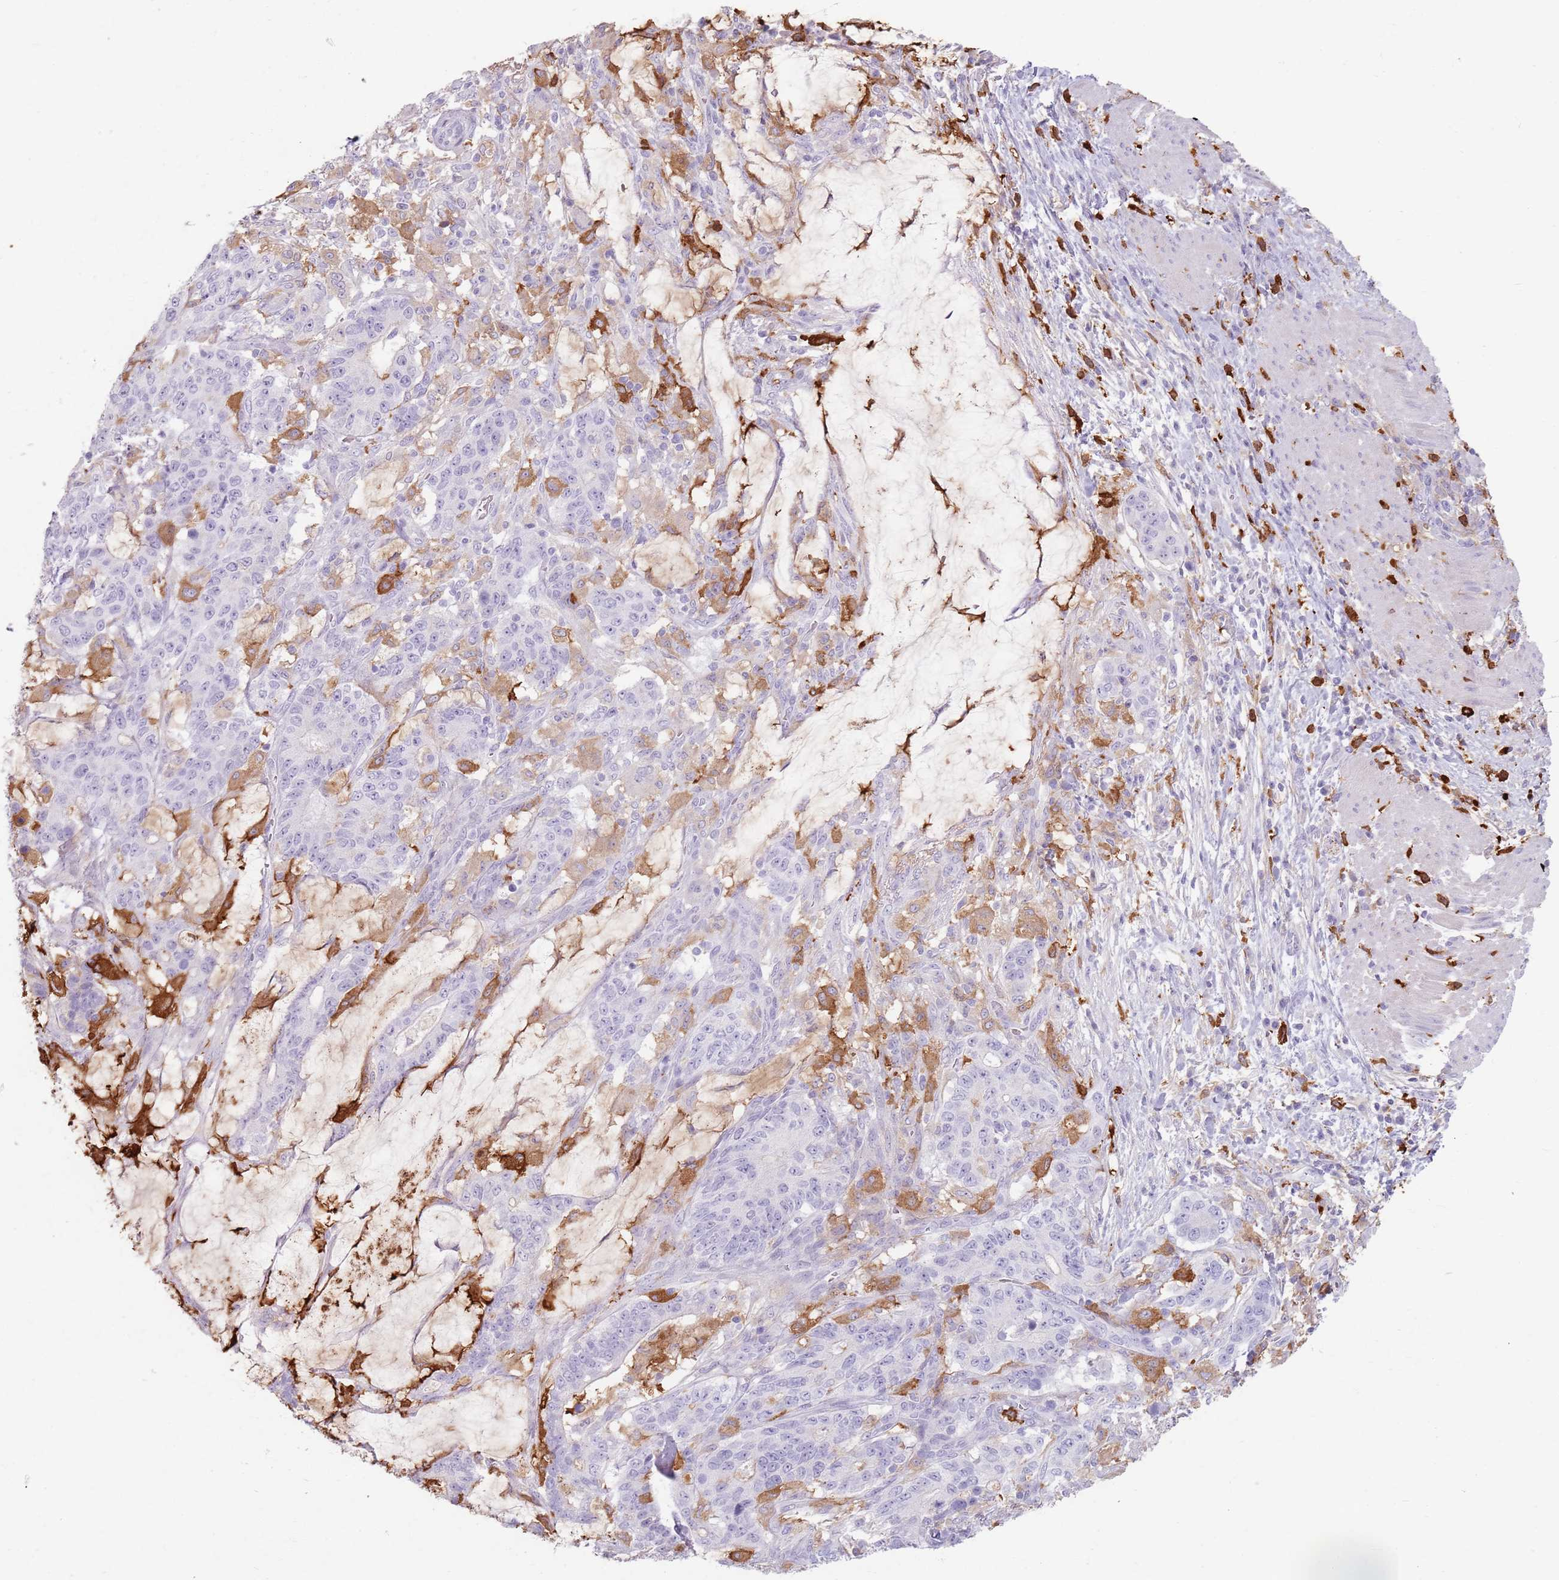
{"staining": {"intensity": "moderate", "quantity": "<25%", "location": "cytoplasmic/membranous"}, "tissue": "stomach cancer", "cell_type": "Tumor cells", "image_type": "cancer", "snomed": [{"axis": "morphology", "description": "Normal tissue, NOS"}, {"axis": "morphology", "description": "Adenocarcinoma, NOS"}, {"axis": "topography", "description": "Stomach"}], "caption": "This image demonstrates stomach adenocarcinoma stained with immunohistochemistry (IHC) to label a protein in brown. The cytoplasmic/membranous of tumor cells show moderate positivity for the protein. Nuclei are counter-stained blue.", "gene": "GDPGP1", "patient": {"sex": "female", "age": 64}}